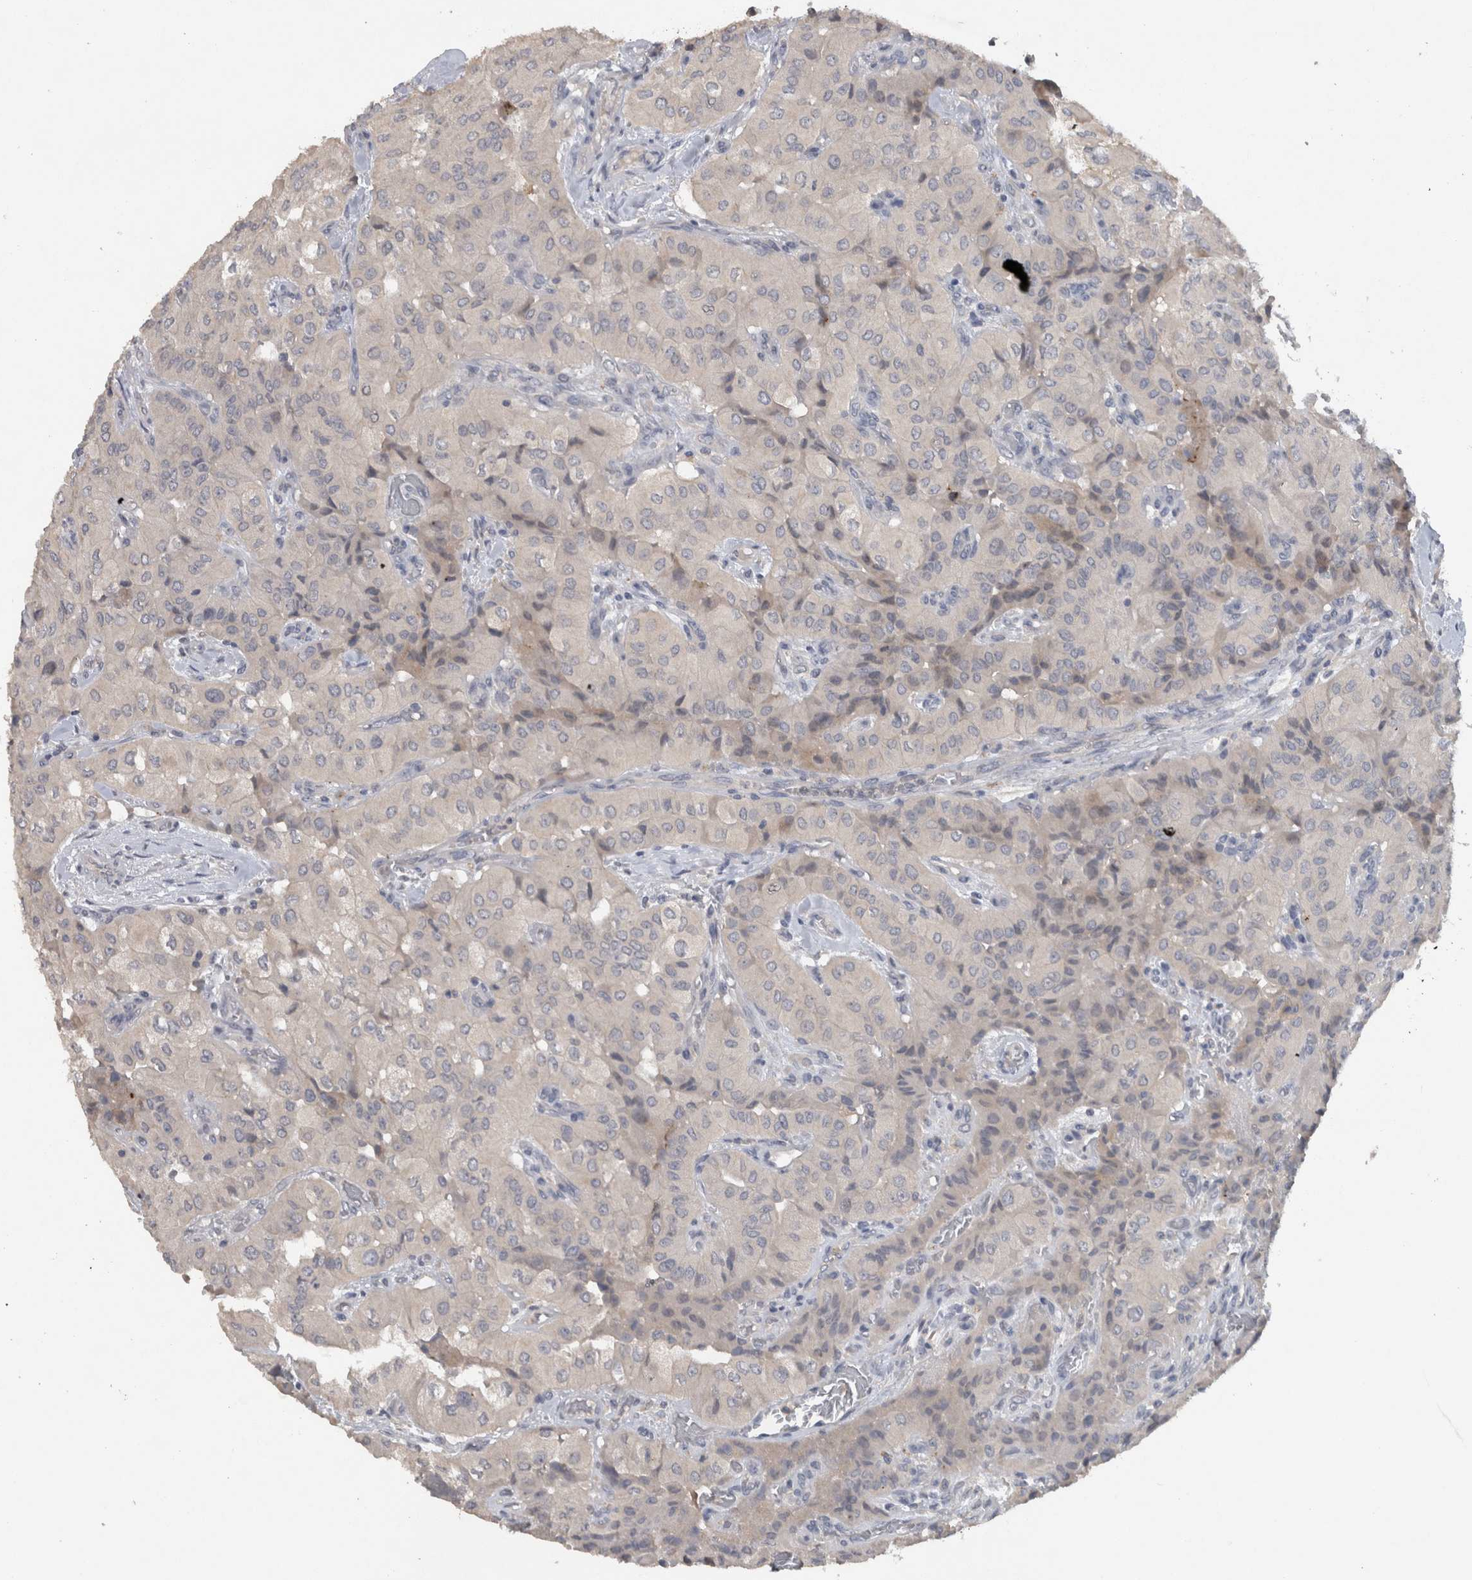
{"staining": {"intensity": "negative", "quantity": "none", "location": "none"}, "tissue": "thyroid cancer", "cell_type": "Tumor cells", "image_type": "cancer", "snomed": [{"axis": "morphology", "description": "Papillary adenocarcinoma, NOS"}, {"axis": "topography", "description": "Thyroid gland"}], "caption": "An image of papillary adenocarcinoma (thyroid) stained for a protein reveals no brown staining in tumor cells.", "gene": "HEXD", "patient": {"sex": "female", "age": 59}}